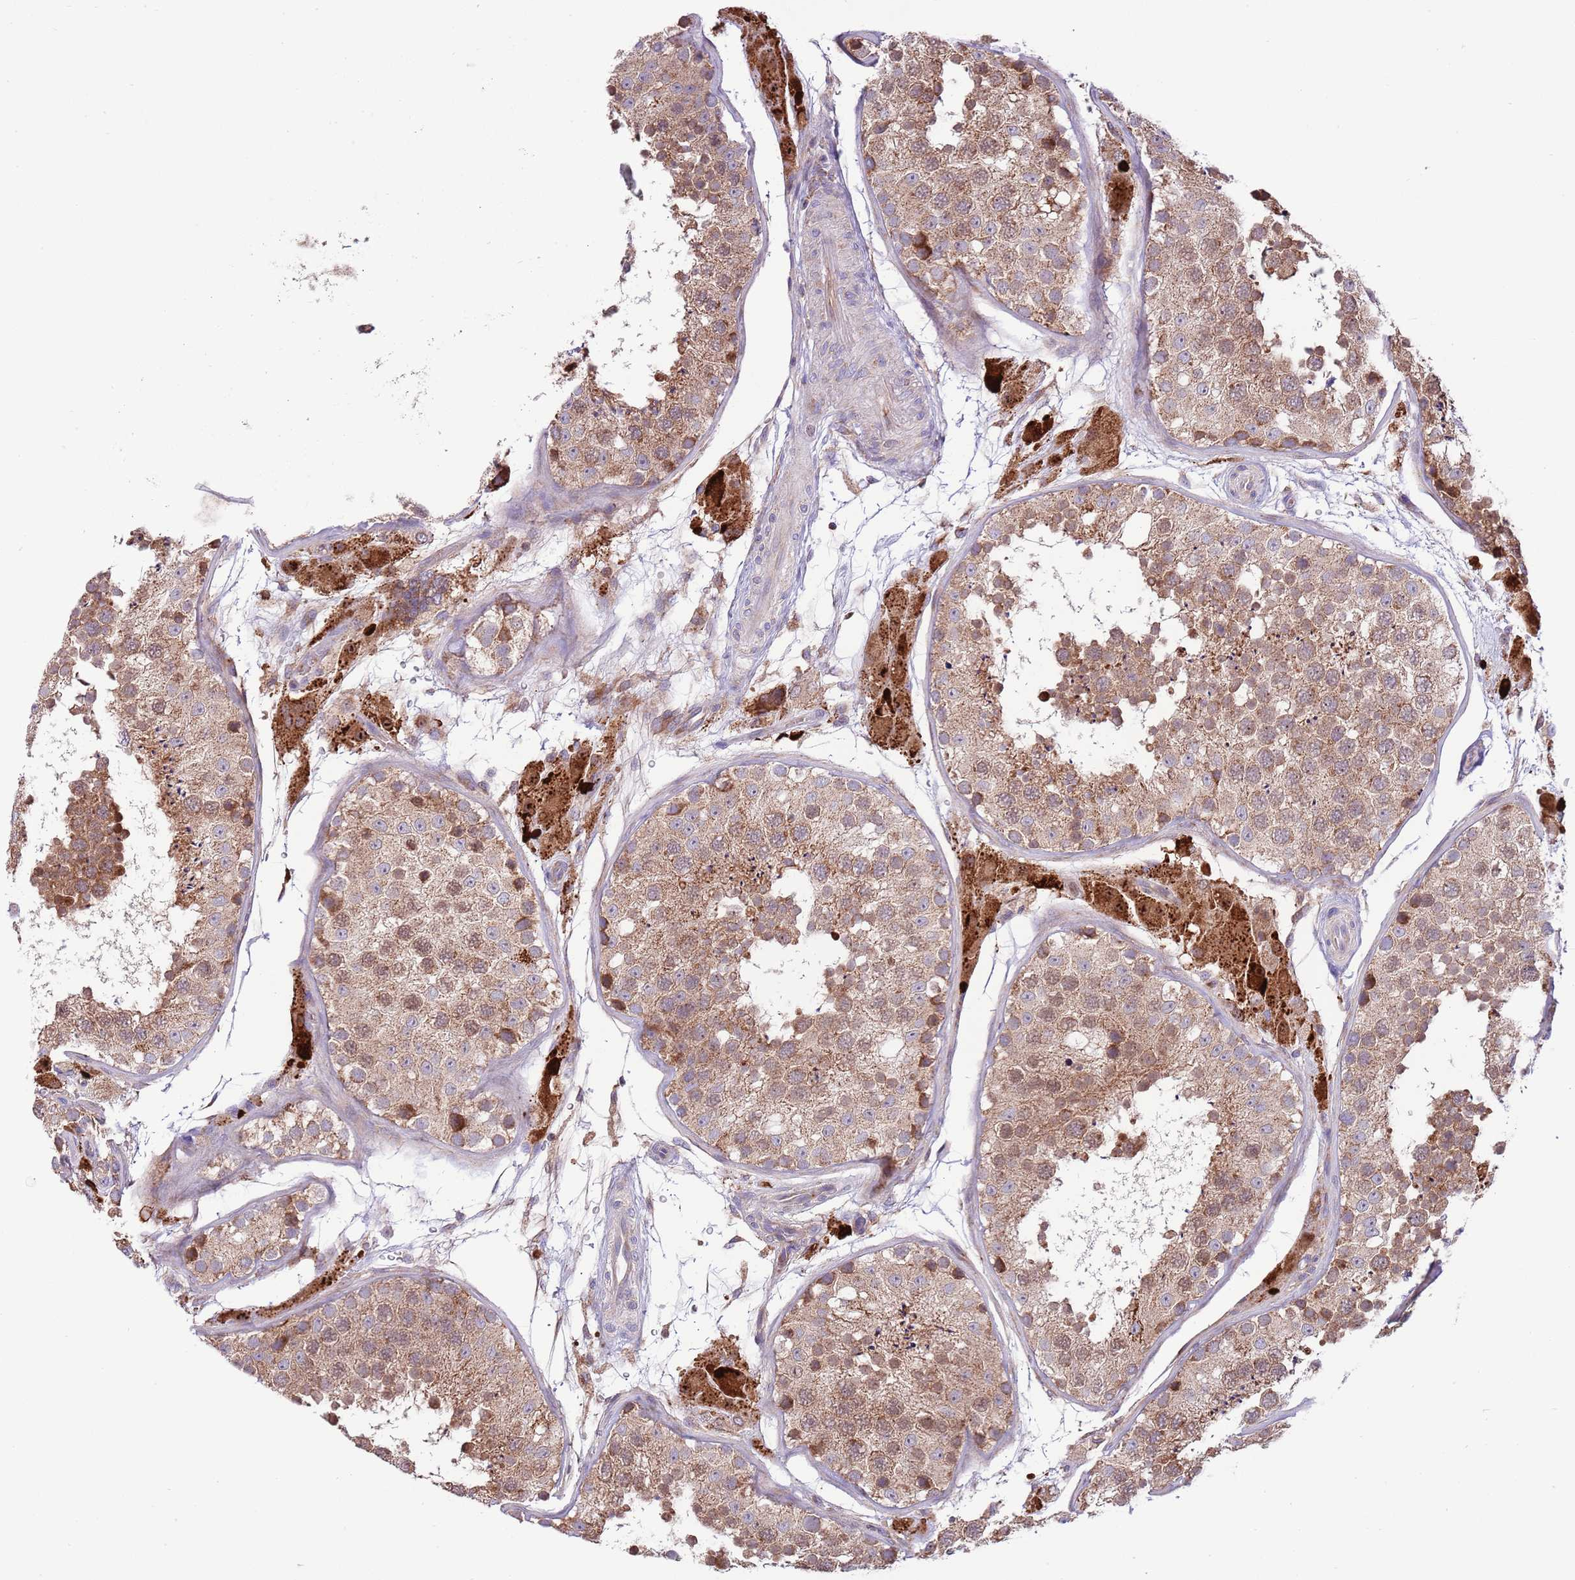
{"staining": {"intensity": "moderate", "quantity": ">75%", "location": "cytoplasmic/membranous"}, "tissue": "testis", "cell_type": "Cells in seminiferous ducts", "image_type": "normal", "snomed": [{"axis": "morphology", "description": "Normal tissue, NOS"}, {"axis": "topography", "description": "Testis"}], "caption": "This is a photomicrograph of IHC staining of unremarkable testis, which shows moderate expression in the cytoplasmic/membranous of cells in seminiferous ducts.", "gene": "DAND5", "patient": {"sex": "male", "age": 26}}